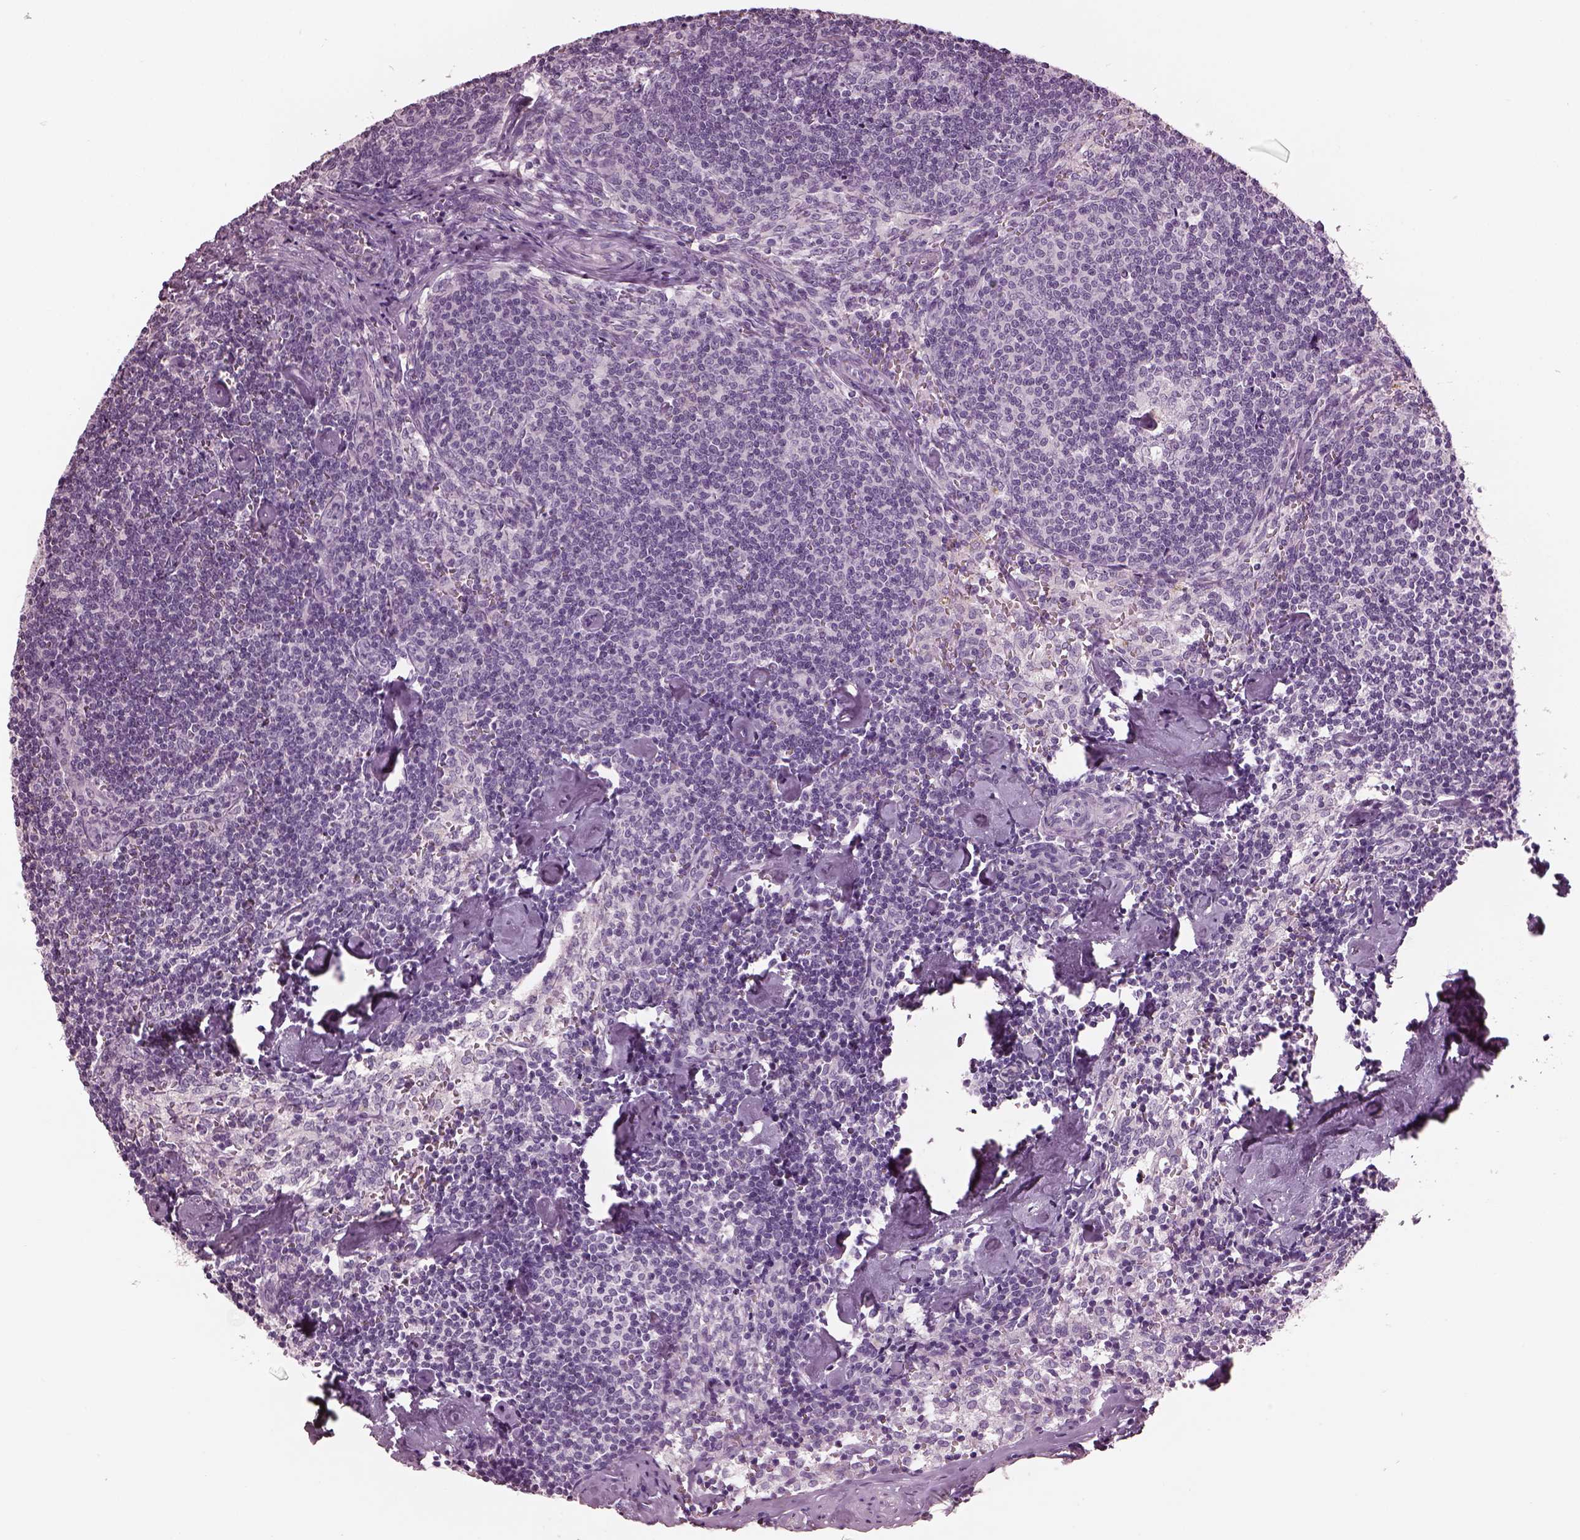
{"staining": {"intensity": "negative", "quantity": "none", "location": "none"}, "tissue": "lymph node", "cell_type": "Germinal center cells", "image_type": "normal", "snomed": [{"axis": "morphology", "description": "Normal tissue, NOS"}, {"axis": "topography", "description": "Lymph node"}], "caption": "Immunohistochemistry (IHC) of unremarkable lymph node demonstrates no staining in germinal center cells.", "gene": "PACRG", "patient": {"sex": "female", "age": 50}}